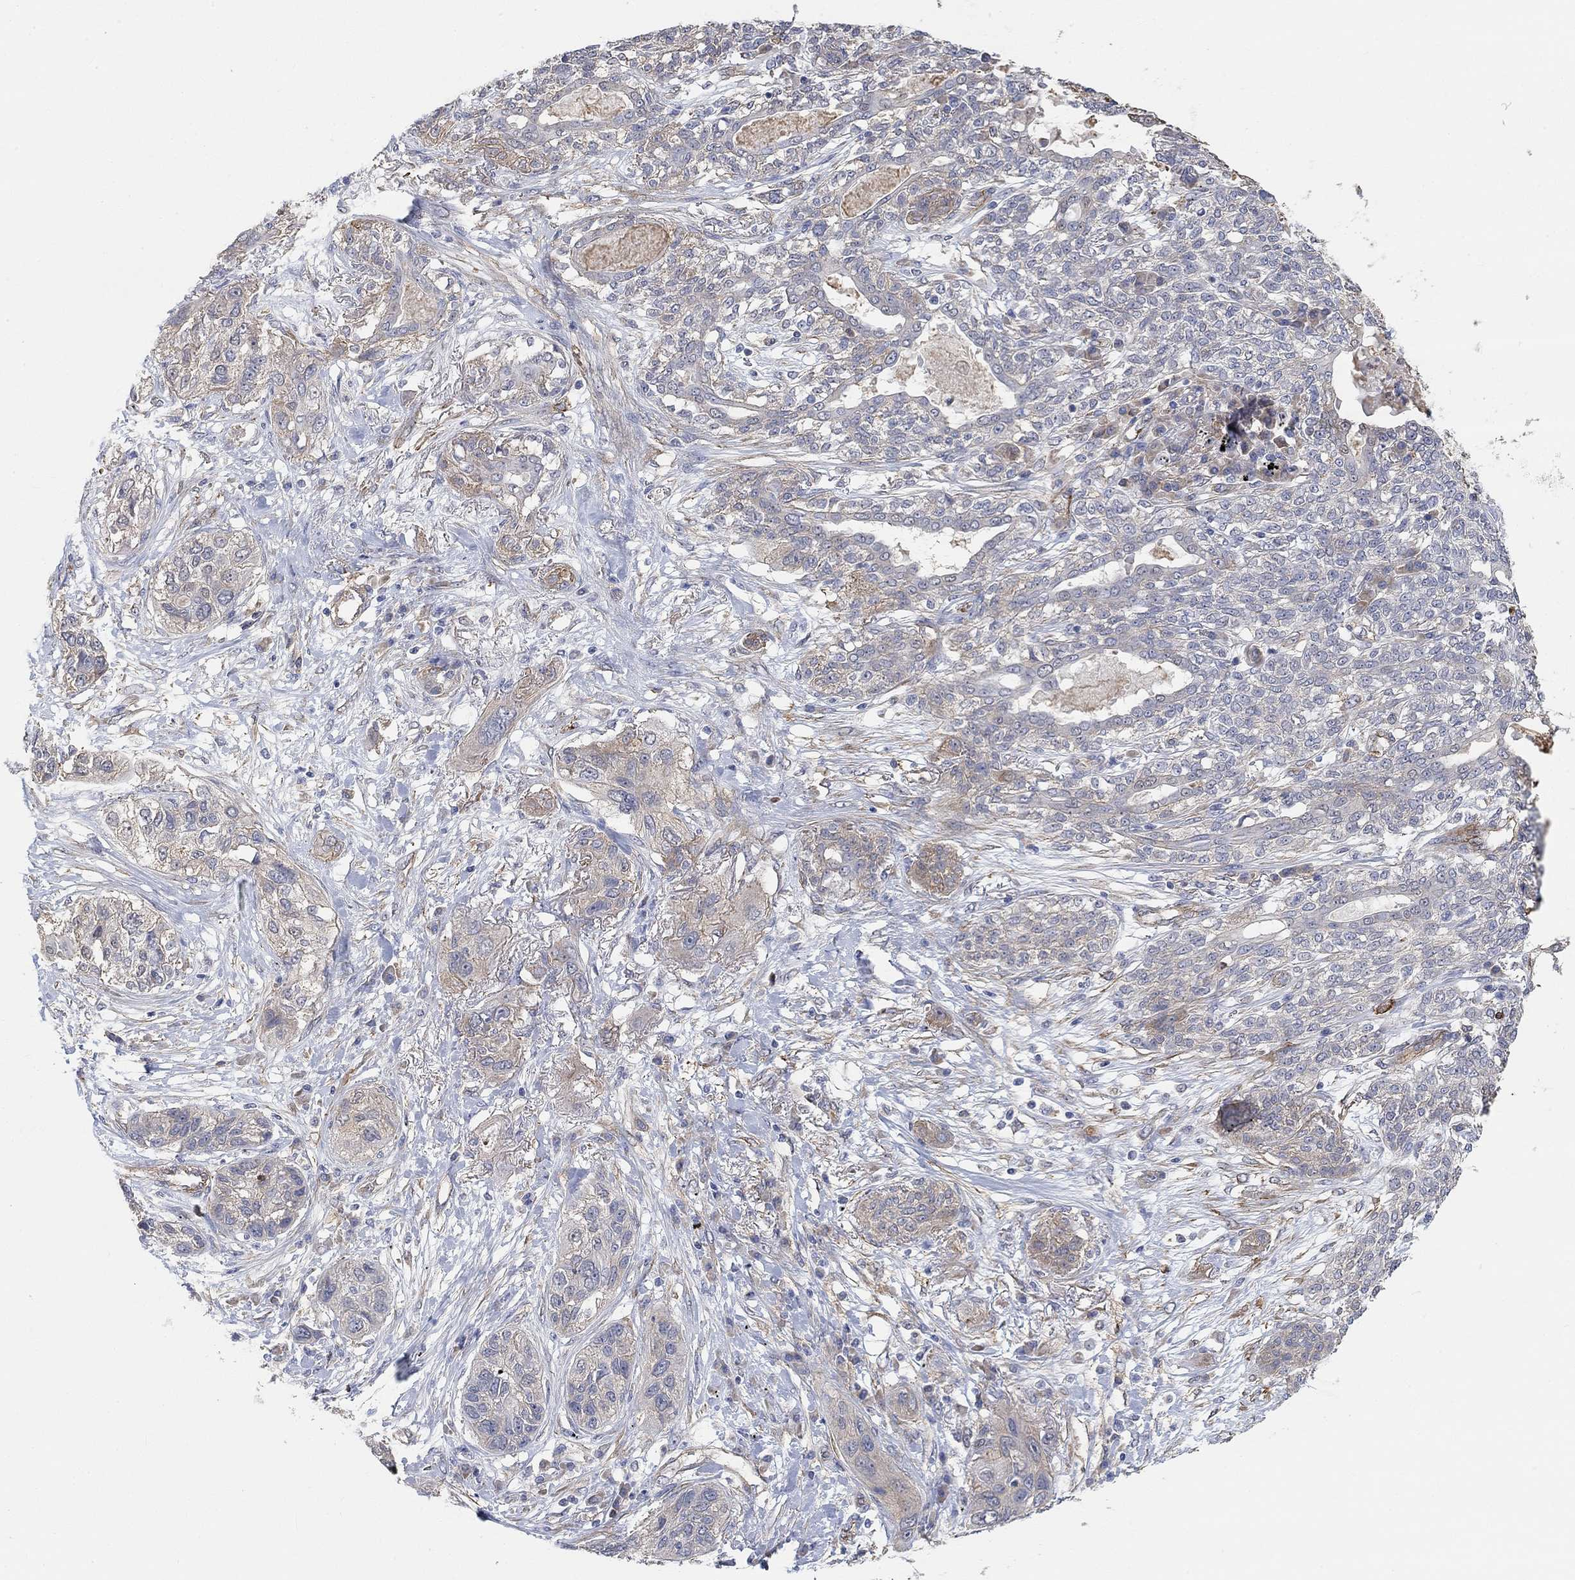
{"staining": {"intensity": "weak", "quantity": "25%-75%", "location": "cytoplasmic/membranous"}, "tissue": "lung cancer", "cell_type": "Tumor cells", "image_type": "cancer", "snomed": [{"axis": "morphology", "description": "Squamous cell carcinoma, NOS"}, {"axis": "topography", "description": "Lung"}], "caption": "The micrograph shows a brown stain indicating the presence of a protein in the cytoplasmic/membranous of tumor cells in lung cancer (squamous cell carcinoma). (IHC, brightfield microscopy, high magnification).", "gene": "SYT16", "patient": {"sex": "female", "age": 70}}